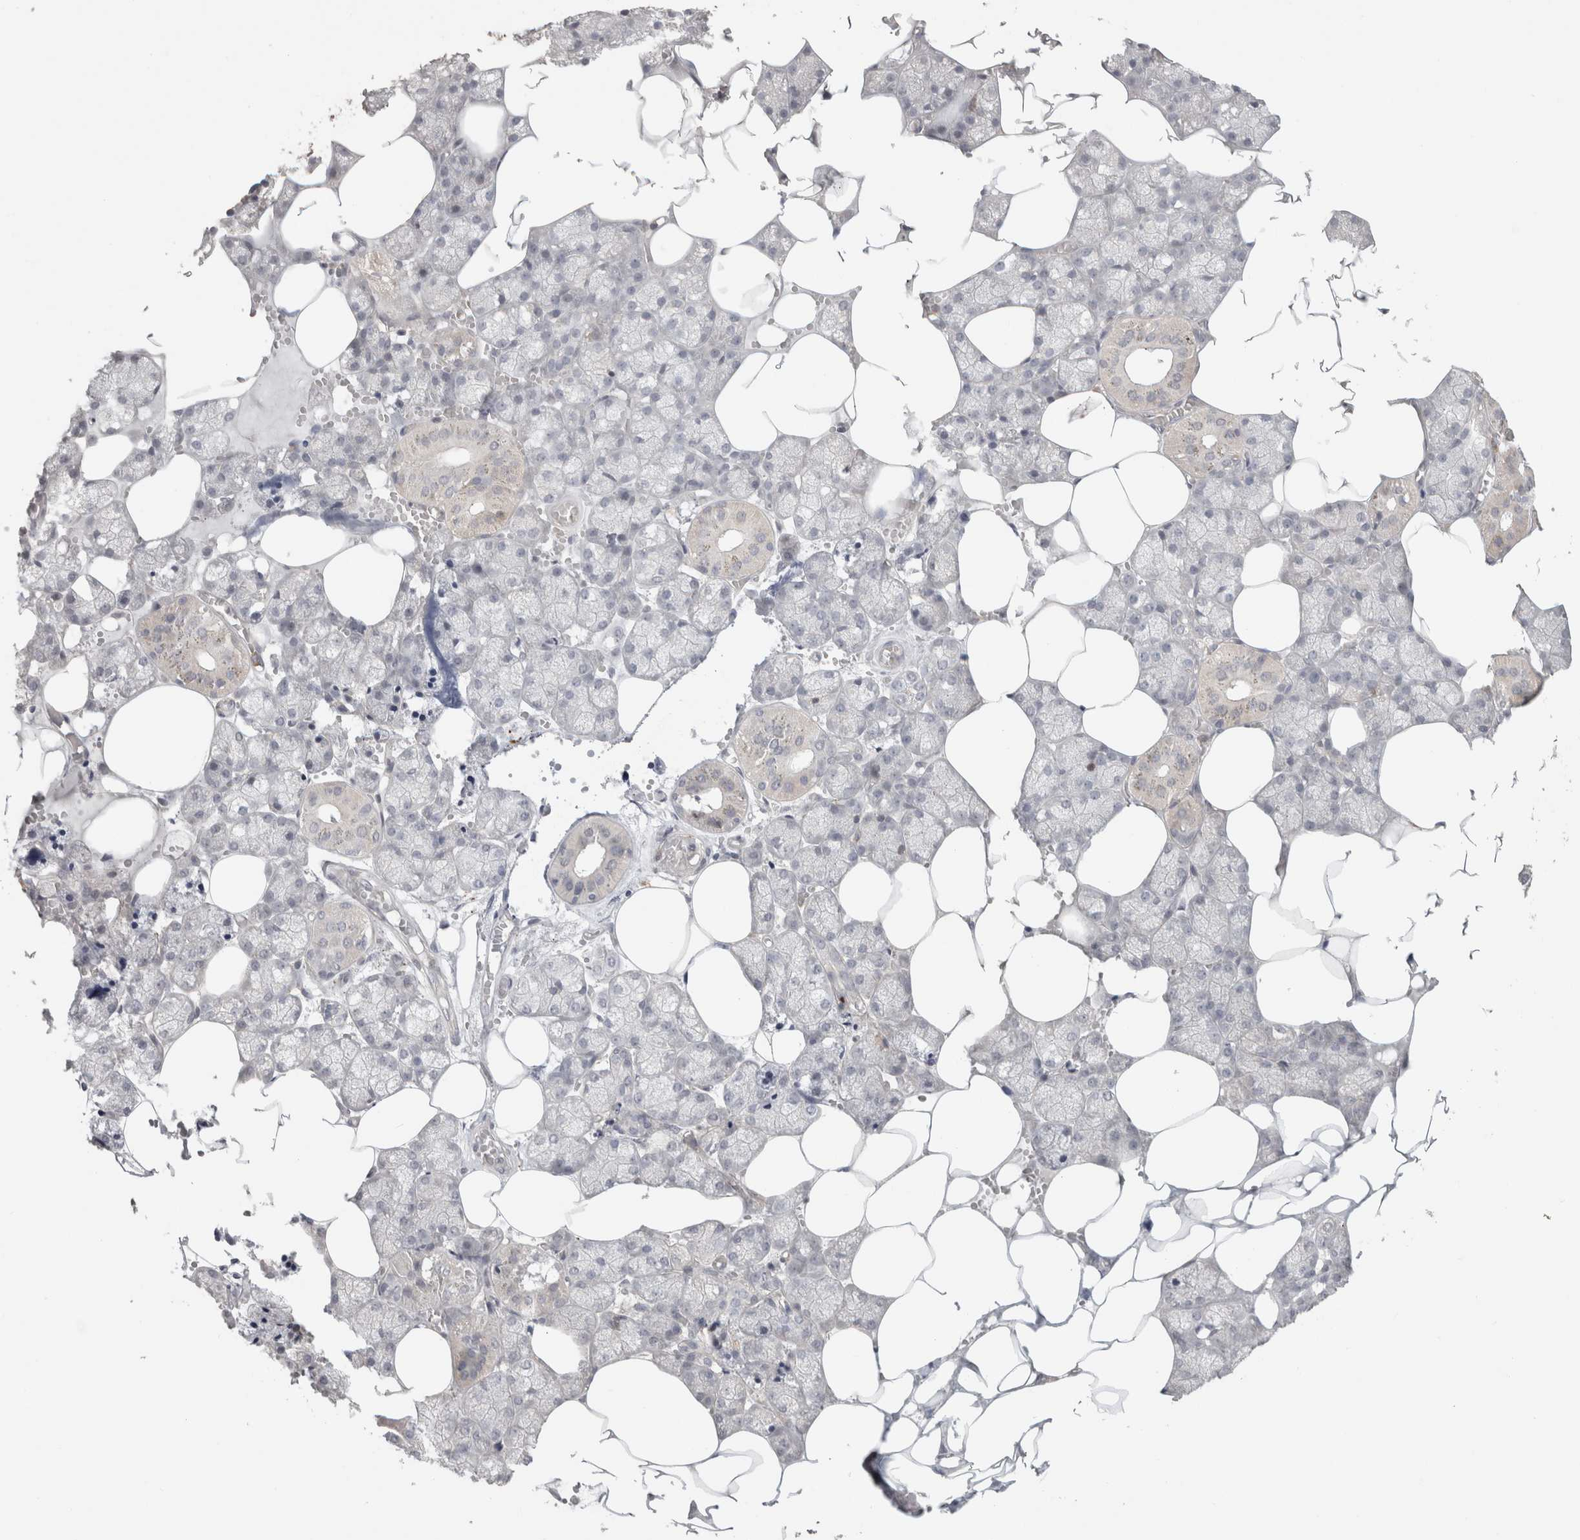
{"staining": {"intensity": "negative", "quantity": "none", "location": "none"}, "tissue": "salivary gland", "cell_type": "Glandular cells", "image_type": "normal", "snomed": [{"axis": "morphology", "description": "Normal tissue, NOS"}, {"axis": "topography", "description": "Salivary gland"}], "caption": "A histopathology image of human salivary gland is negative for staining in glandular cells.", "gene": "HSPG2", "patient": {"sex": "male", "age": 62}}